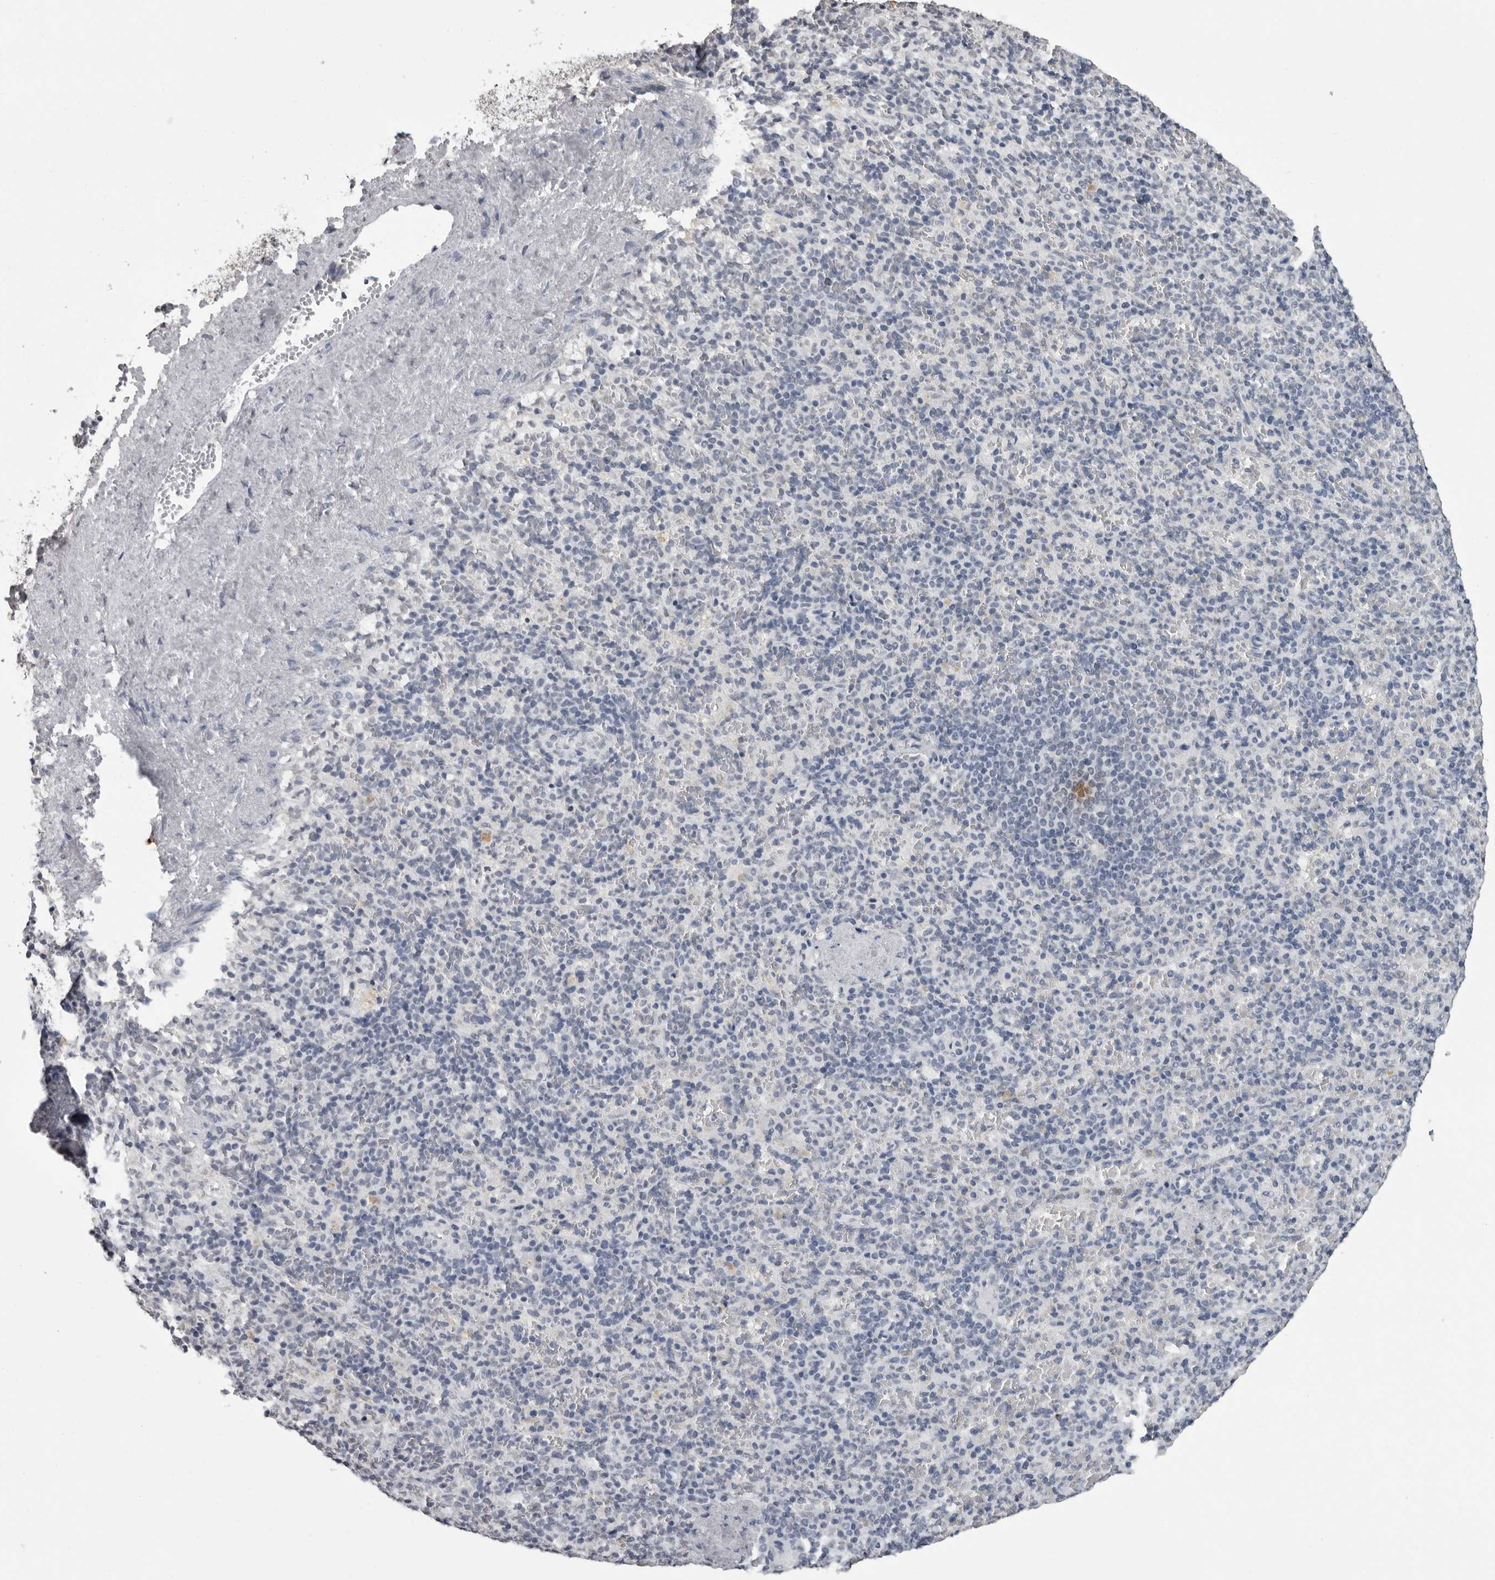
{"staining": {"intensity": "negative", "quantity": "none", "location": "none"}, "tissue": "spleen", "cell_type": "Cells in red pulp", "image_type": "normal", "snomed": [{"axis": "morphology", "description": "Normal tissue, NOS"}, {"axis": "topography", "description": "Spleen"}], "caption": "IHC photomicrograph of unremarkable spleen: spleen stained with DAB displays no significant protein expression in cells in red pulp.", "gene": "HEPACAM", "patient": {"sex": "female", "age": 74}}